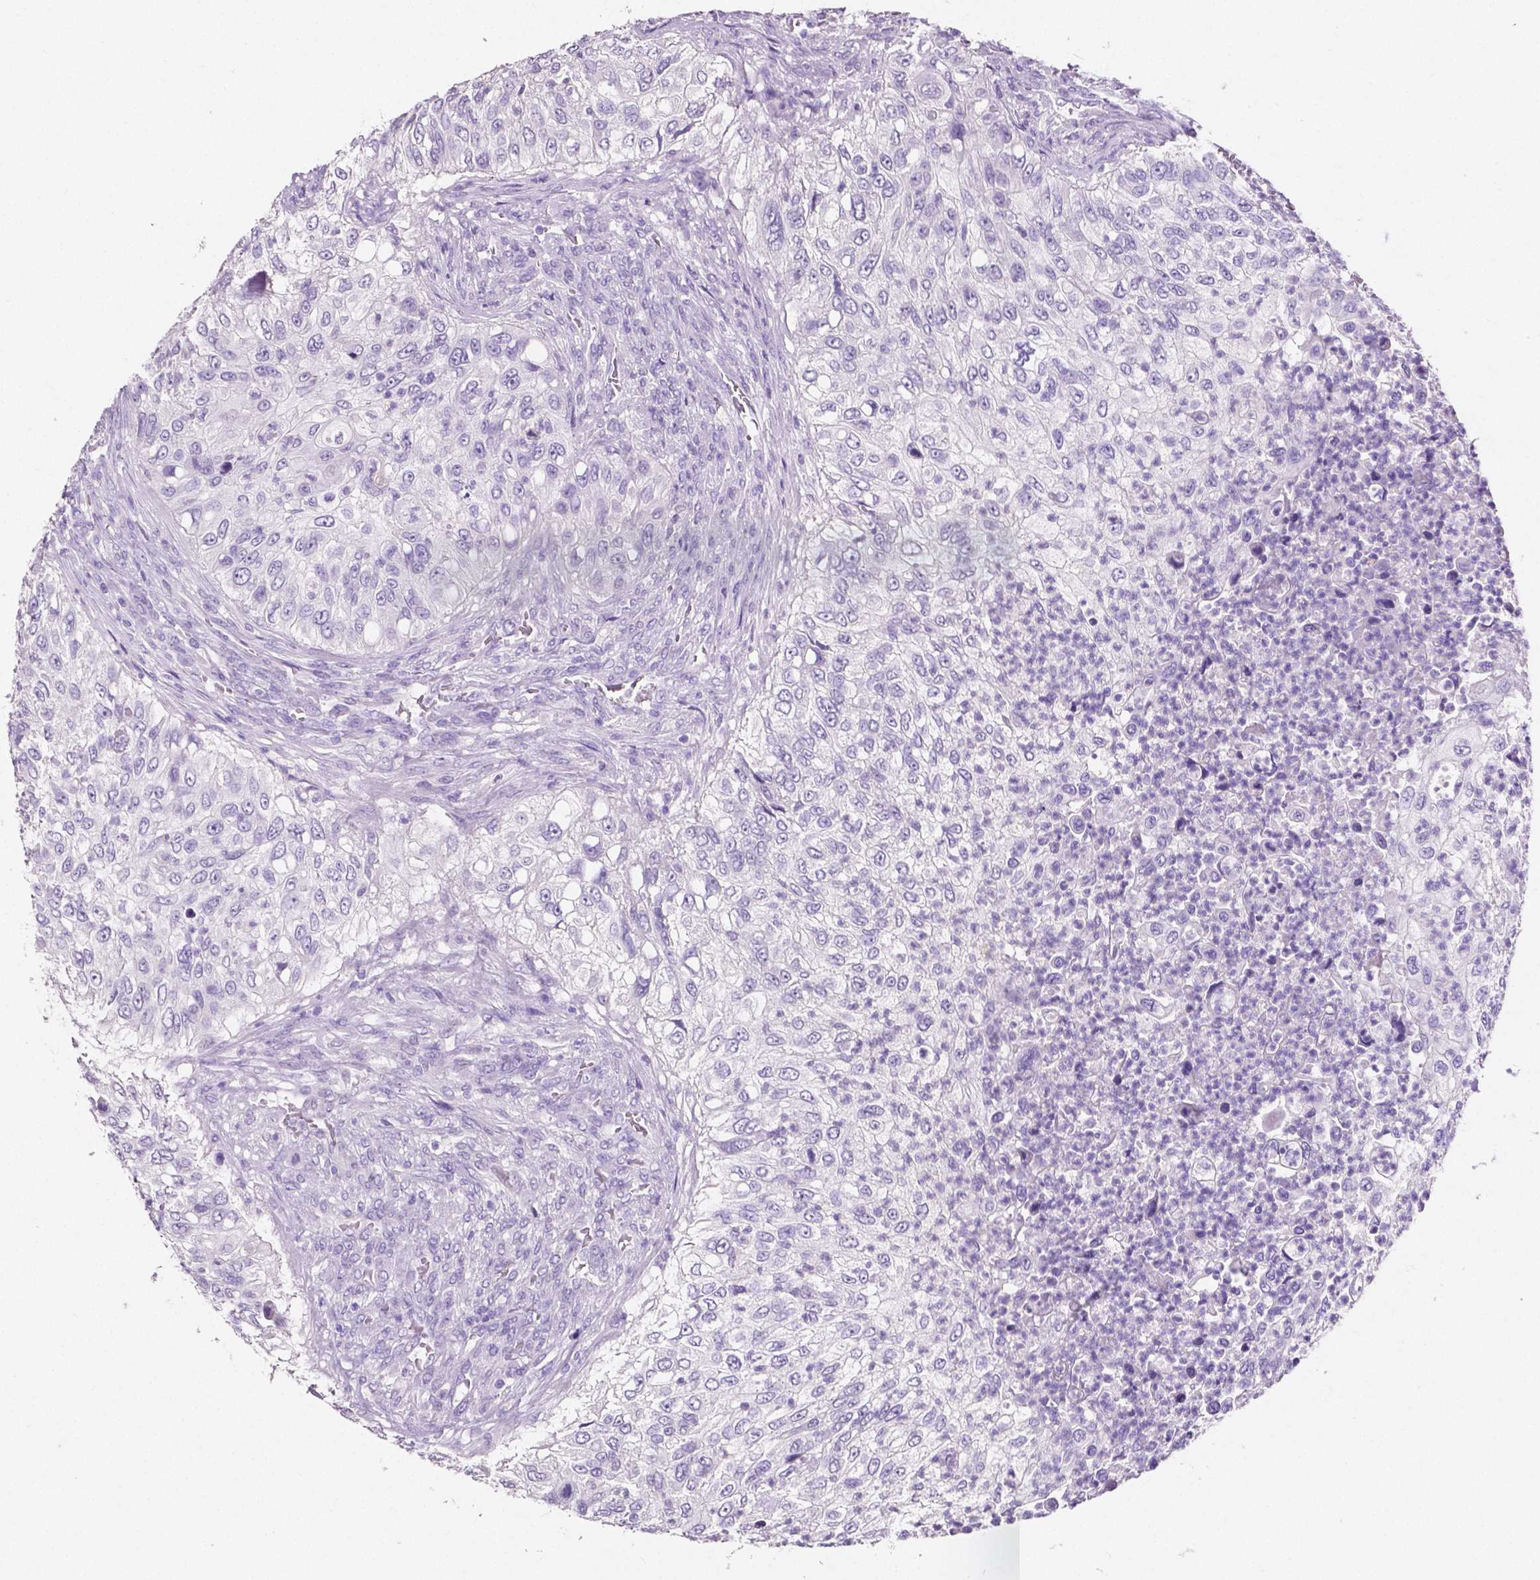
{"staining": {"intensity": "negative", "quantity": "none", "location": "none"}, "tissue": "urothelial cancer", "cell_type": "Tumor cells", "image_type": "cancer", "snomed": [{"axis": "morphology", "description": "Urothelial carcinoma, High grade"}, {"axis": "topography", "description": "Urinary bladder"}], "caption": "High magnification brightfield microscopy of urothelial carcinoma (high-grade) stained with DAB (brown) and counterstained with hematoxylin (blue): tumor cells show no significant positivity.", "gene": "SLC22A2", "patient": {"sex": "female", "age": 60}}